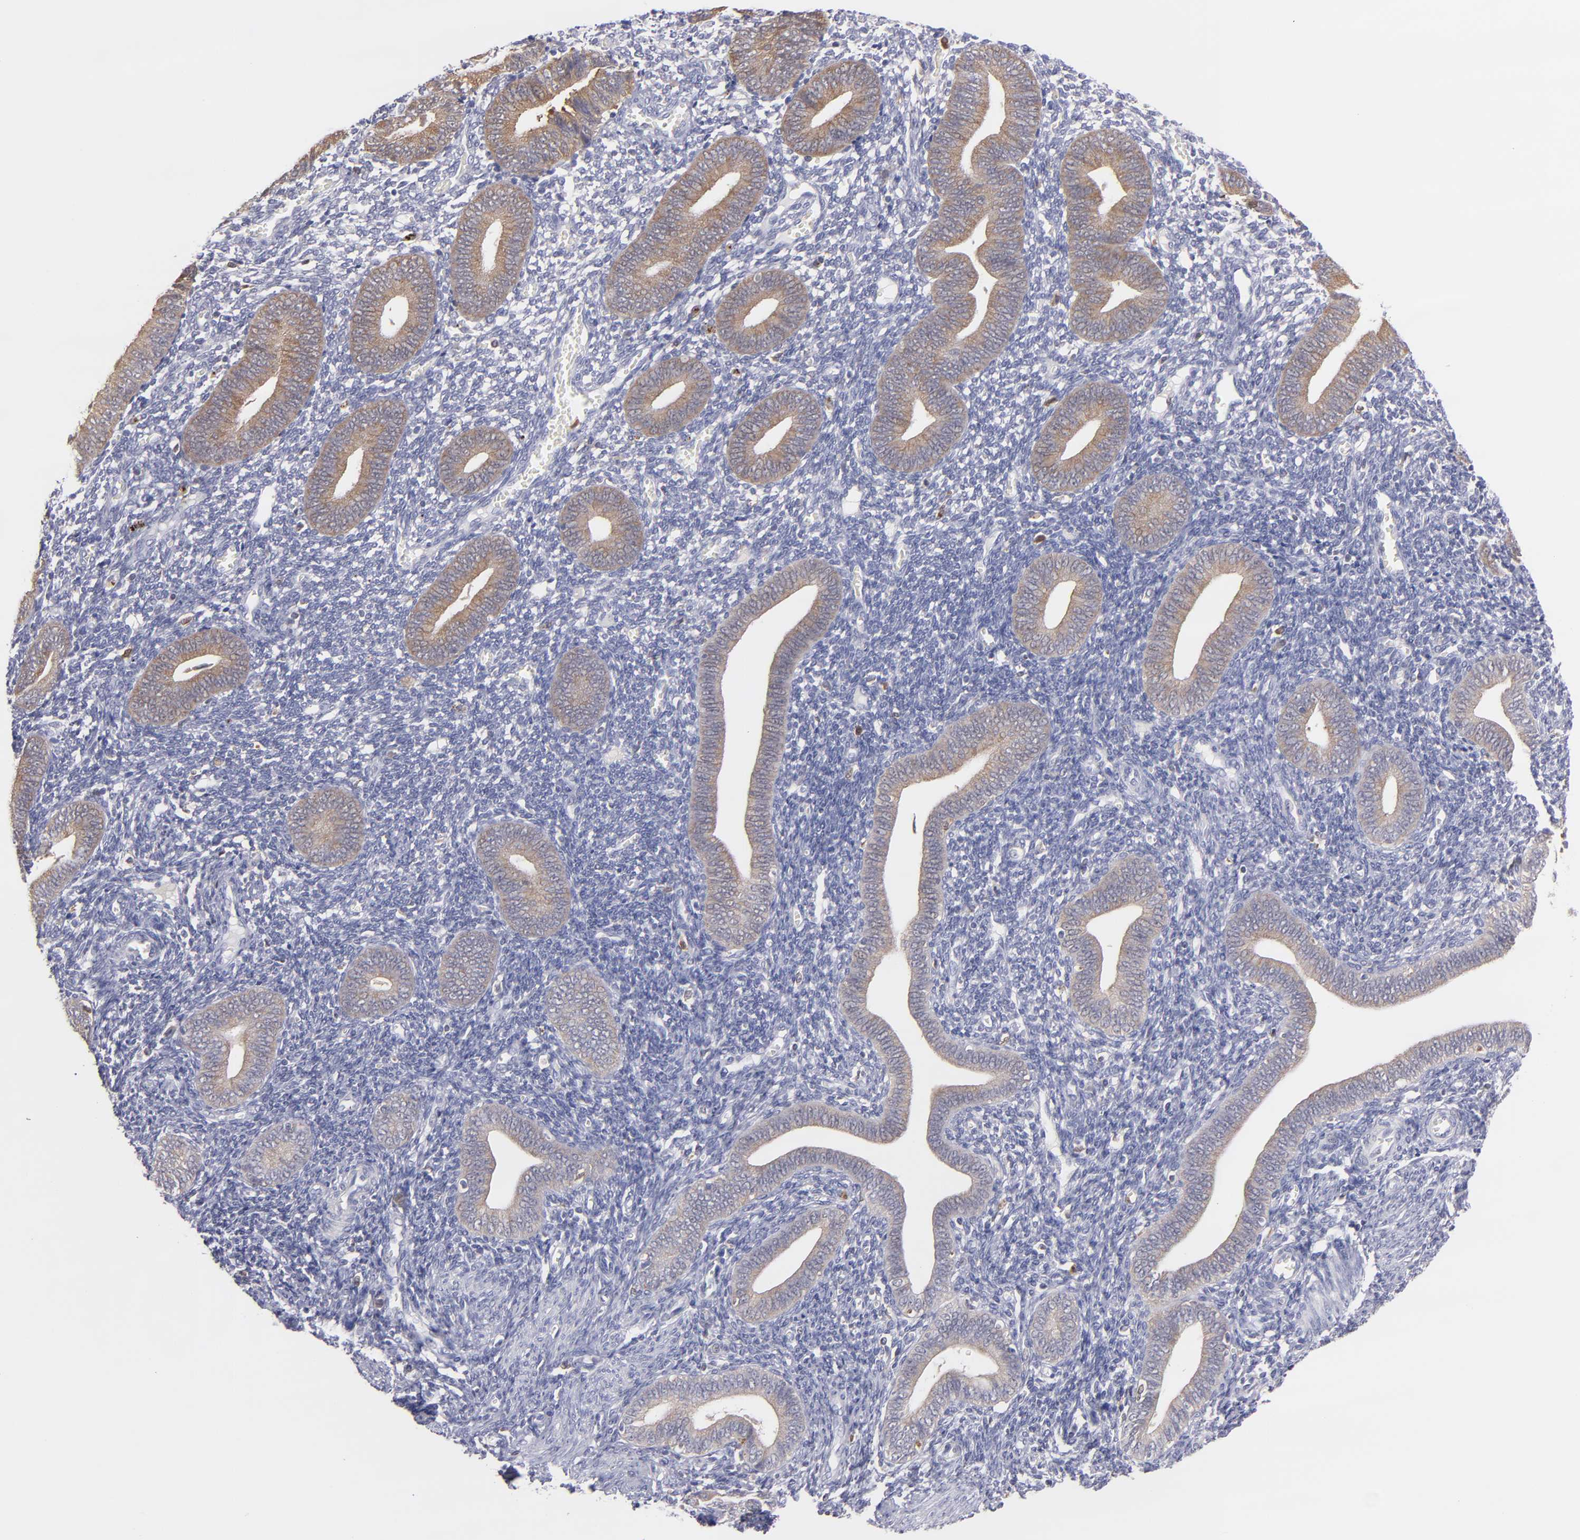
{"staining": {"intensity": "negative", "quantity": "none", "location": "none"}, "tissue": "endometrium", "cell_type": "Cells in endometrial stroma", "image_type": "normal", "snomed": [{"axis": "morphology", "description": "Normal tissue, NOS"}, {"axis": "topography", "description": "Uterus"}, {"axis": "topography", "description": "Endometrium"}], "caption": "Endometrium stained for a protein using IHC exhibits no staining cells in endometrial stroma.", "gene": "PRKCD", "patient": {"sex": "female", "age": 33}}